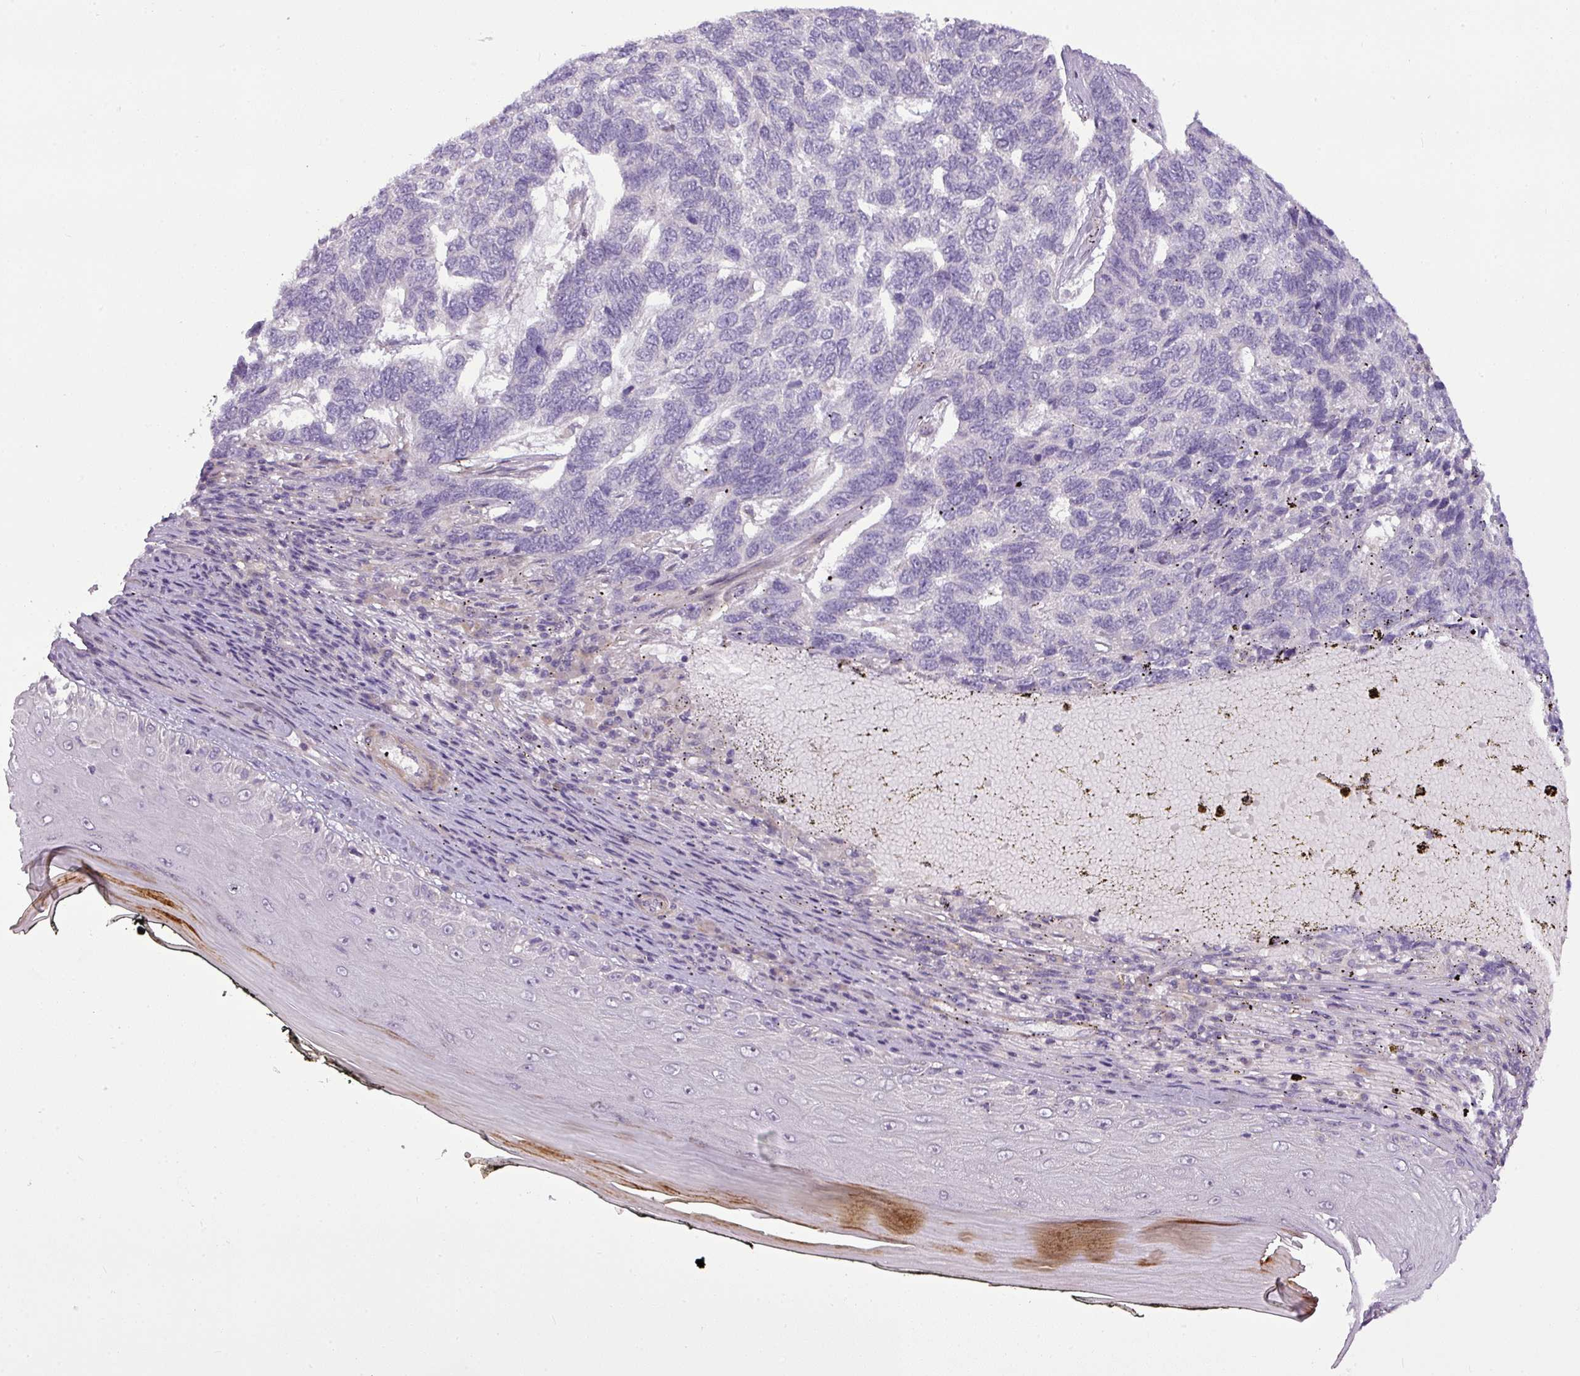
{"staining": {"intensity": "negative", "quantity": "none", "location": "none"}, "tissue": "skin cancer", "cell_type": "Tumor cells", "image_type": "cancer", "snomed": [{"axis": "morphology", "description": "Basal cell carcinoma"}, {"axis": "topography", "description": "Skin"}], "caption": "Tumor cells show no significant protein positivity in skin cancer.", "gene": "ZNF35", "patient": {"sex": "female", "age": 65}}